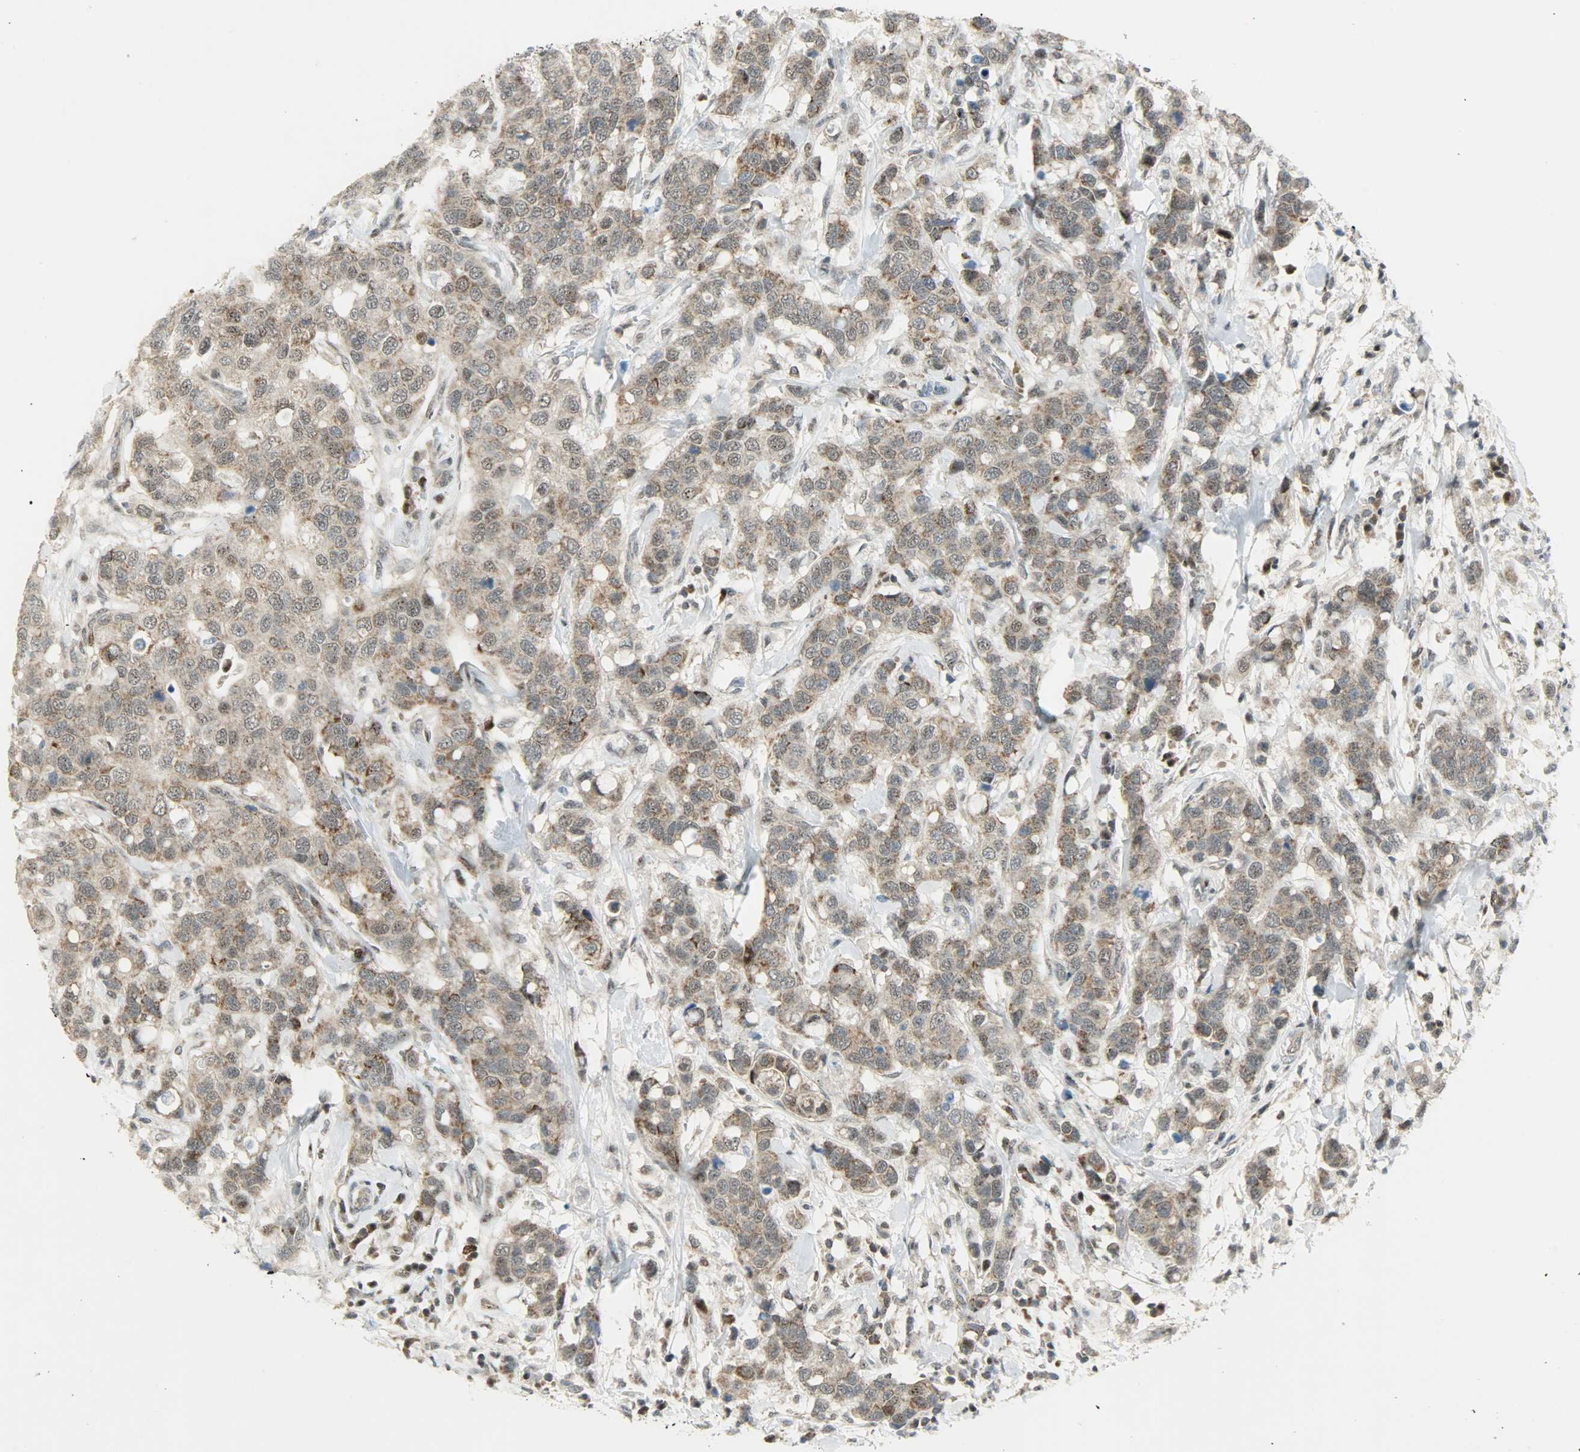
{"staining": {"intensity": "moderate", "quantity": "25%-75%", "location": "cytoplasmic/membranous,nuclear"}, "tissue": "breast cancer", "cell_type": "Tumor cells", "image_type": "cancer", "snomed": [{"axis": "morphology", "description": "Duct carcinoma"}, {"axis": "topography", "description": "Breast"}], "caption": "Human breast cancer (intraductal carcinoma) stained for a protein (brown) displays moderate cytoplasmic/membranous and nuclear positive expression in approximately 25%-75% of tumor cells.", "gene": "IL15", "patient": {"sex": "female", "age": 27}}